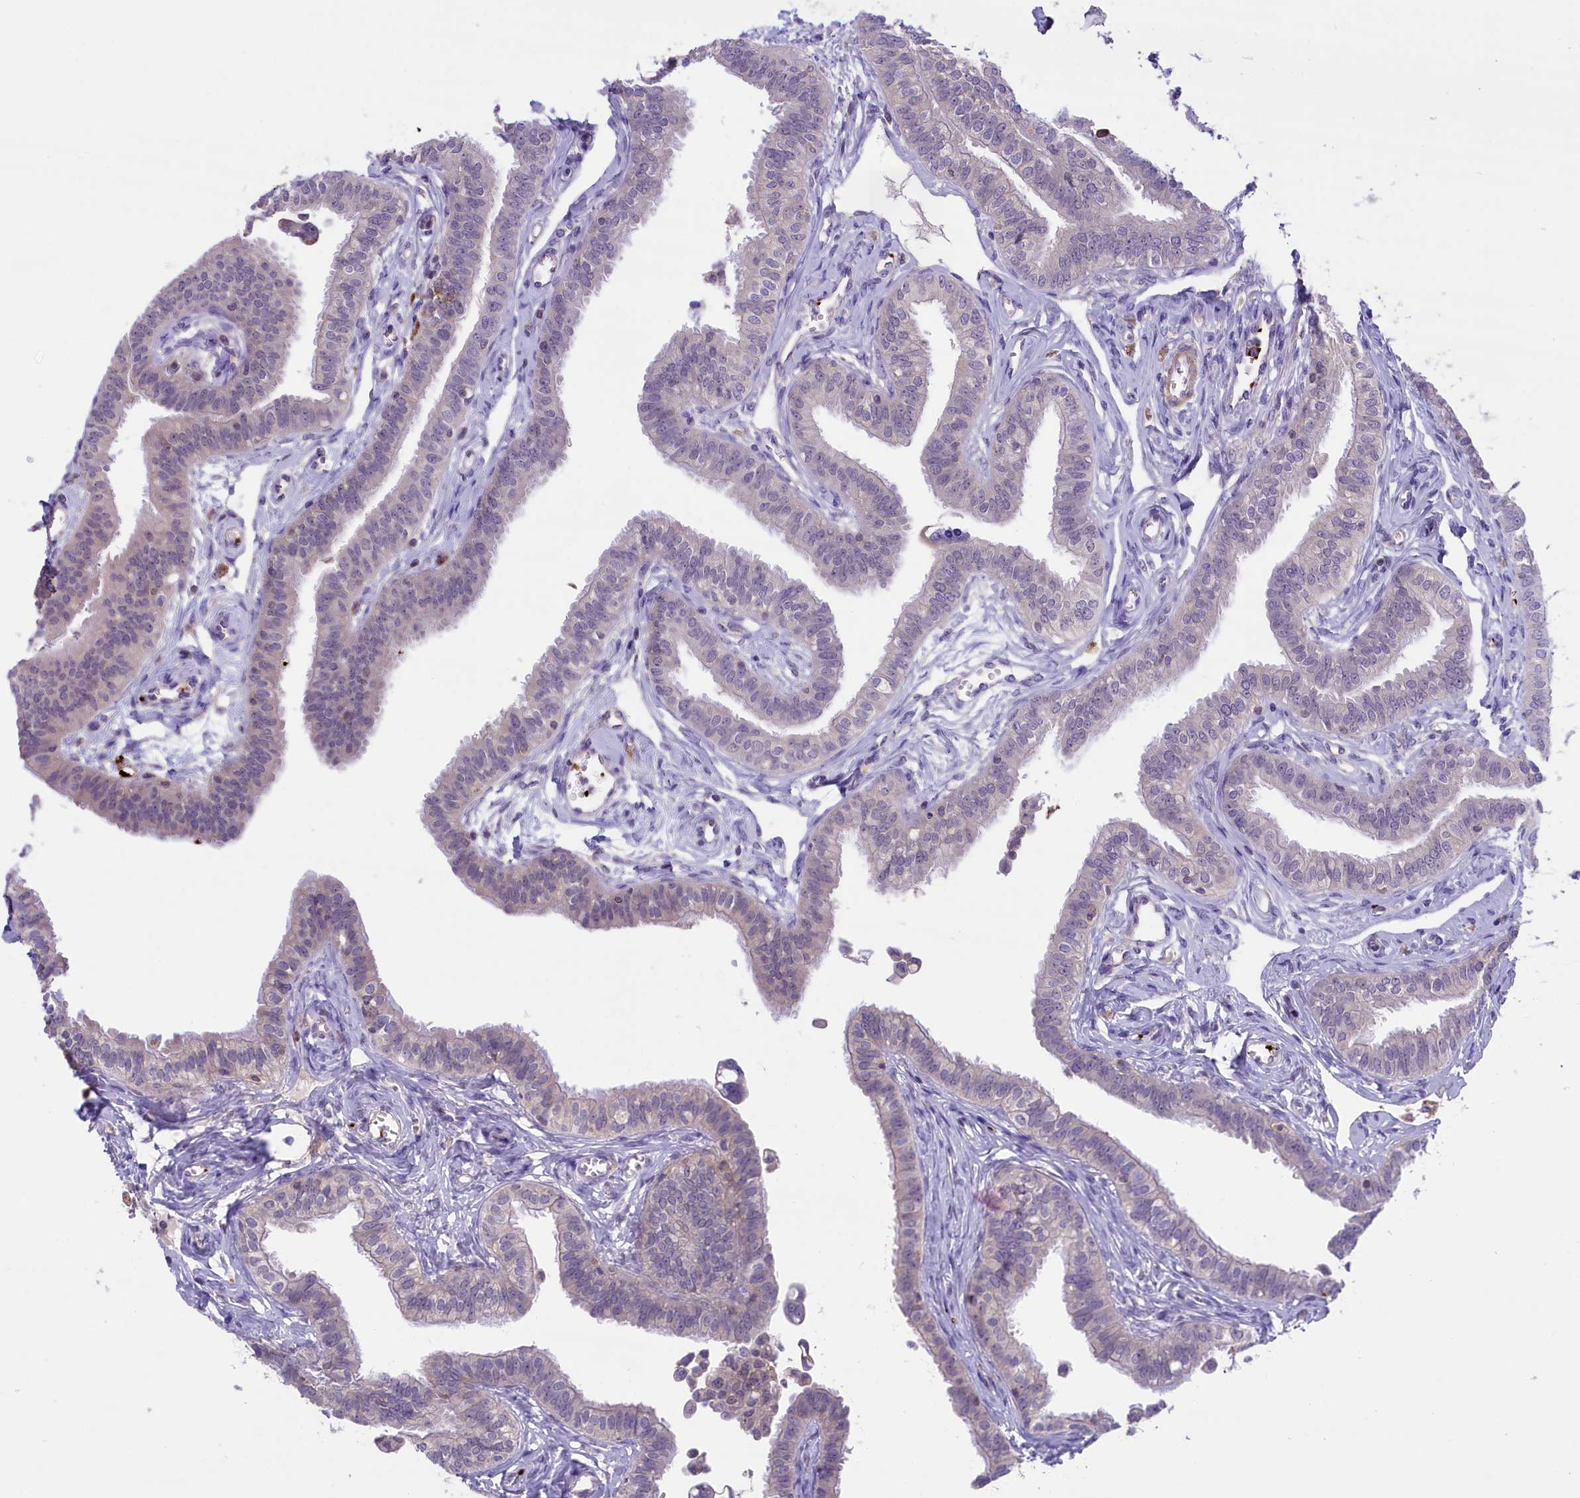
{"staining": {"intensity": "moderate", "quantity": "<25%", "location": "cytoplasmic/membranous"}, "tissue": "fallopian tube", "cell_type": "Glandular cells", "image_type": "normal", "snomed": [{"axis": "morphology", "description": "Normal tissue, NOS"}, {"axis": "morphology", "description": "Carcinoma, NOS"}, {"axis": "topography", "description": "Fallopian tube"}, {"axis": "topography", "description": "Ovary"}], "caption": "The immunohistochemical stain labels moderate cytoplasmic/membranous positivity in glandular cells of normal fallopian tube.", "gene": "HEATR3", "patient": {"sex": "female", "age": 59}}